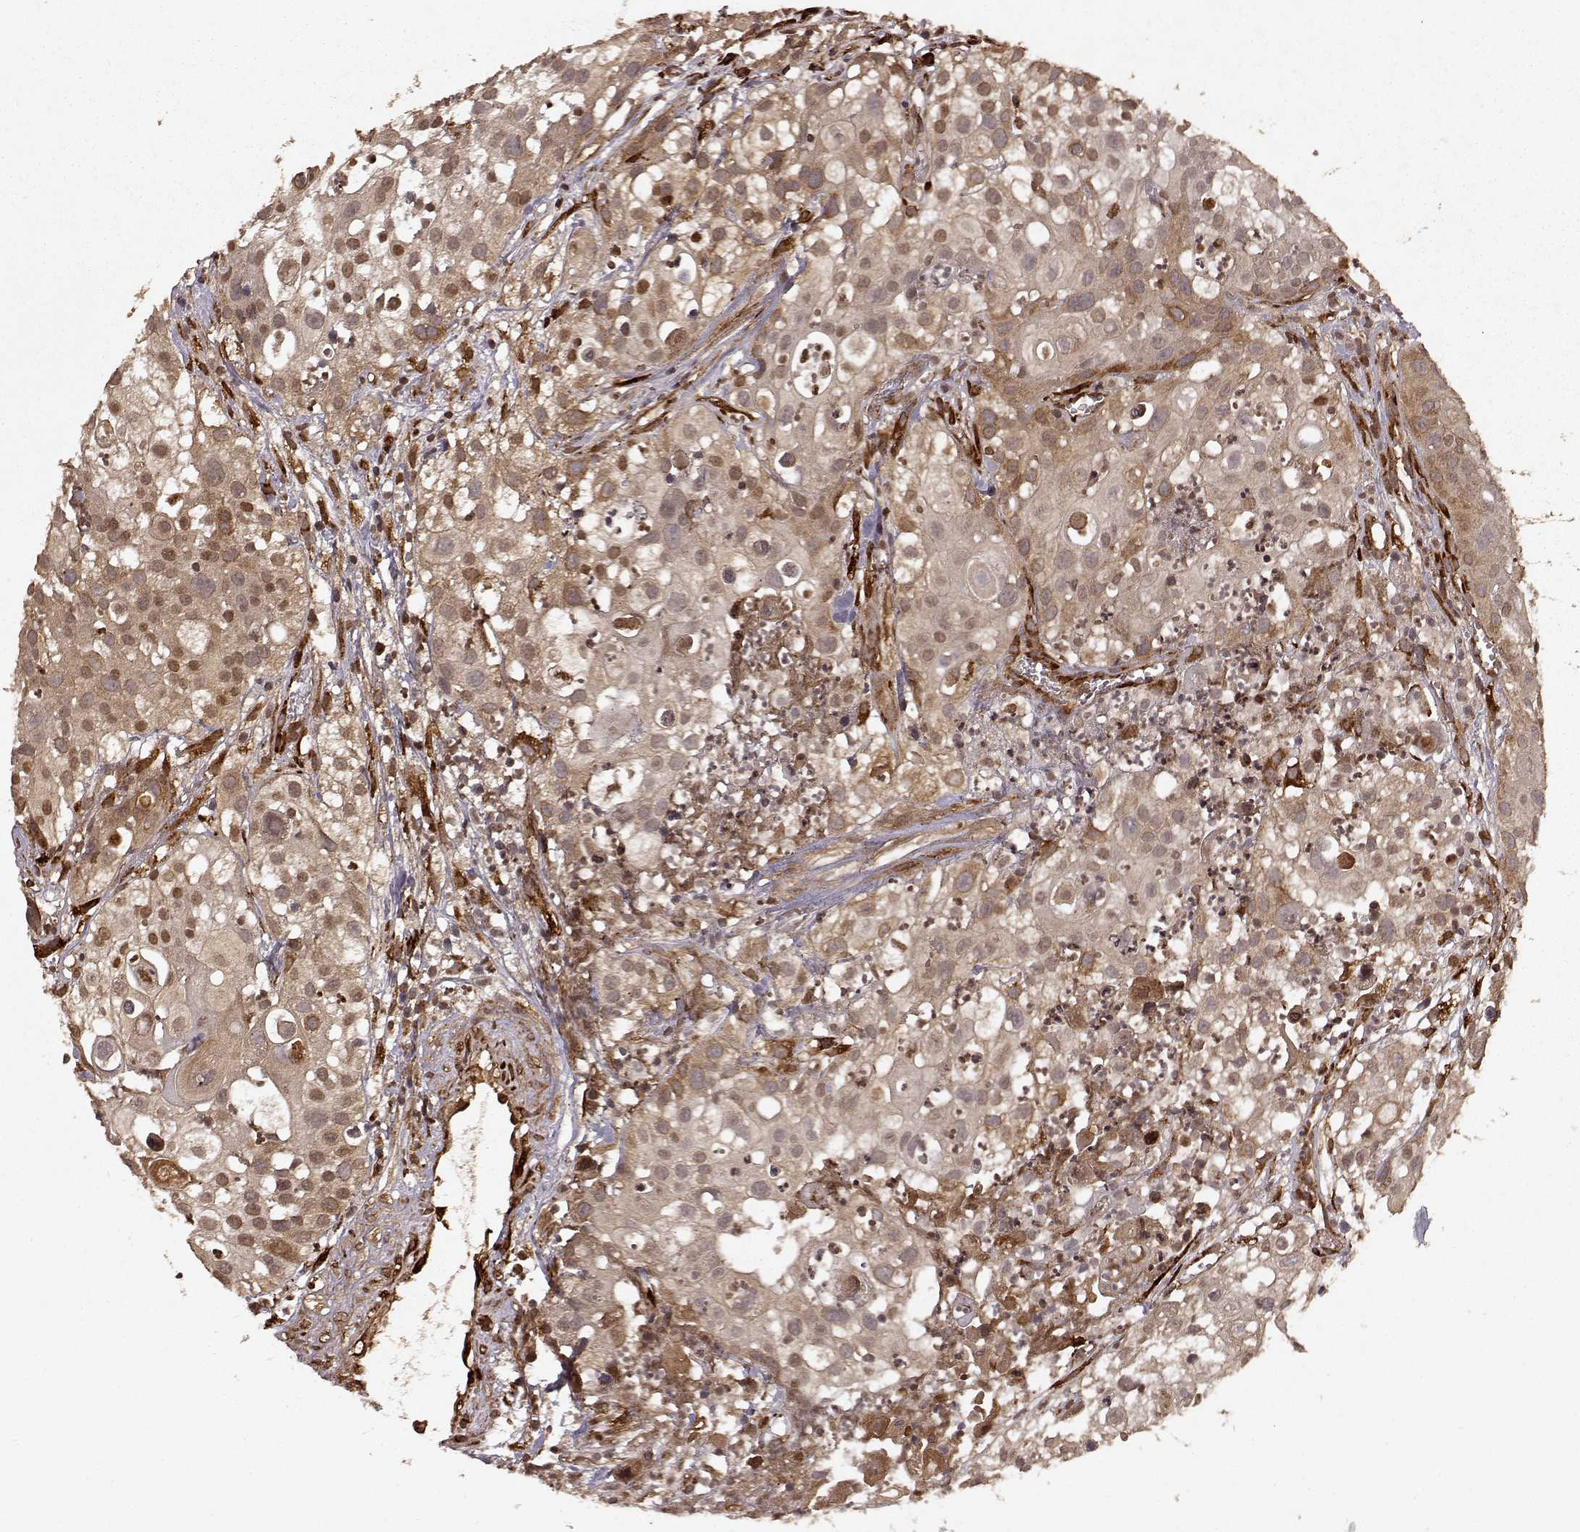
{"staining": {"intensity": "moderate", "quantity": "<25%", "location": "cytoplasmic/membranous"}, "tissue": "urothelial cancer", "cell_type": "Tumor cells", "image_type": "cancer", "snomed": [{"axis": "morphology", "description": "Urothelial carcinoma, High grade"}, {"axis": "topography", "description": "Urinary bladder"}], "caption": "Brown immunohistochemical staining in human urothelial cancer displays moderate cytoplasmic/membranous expression in approximately <25% of tumor cells. Immunohistochemistry (ihc) stains the protein in brown and the nuclei are stained blue.", "gene": "FSTL1", "patient": {"sex": "female", "age": 79}}